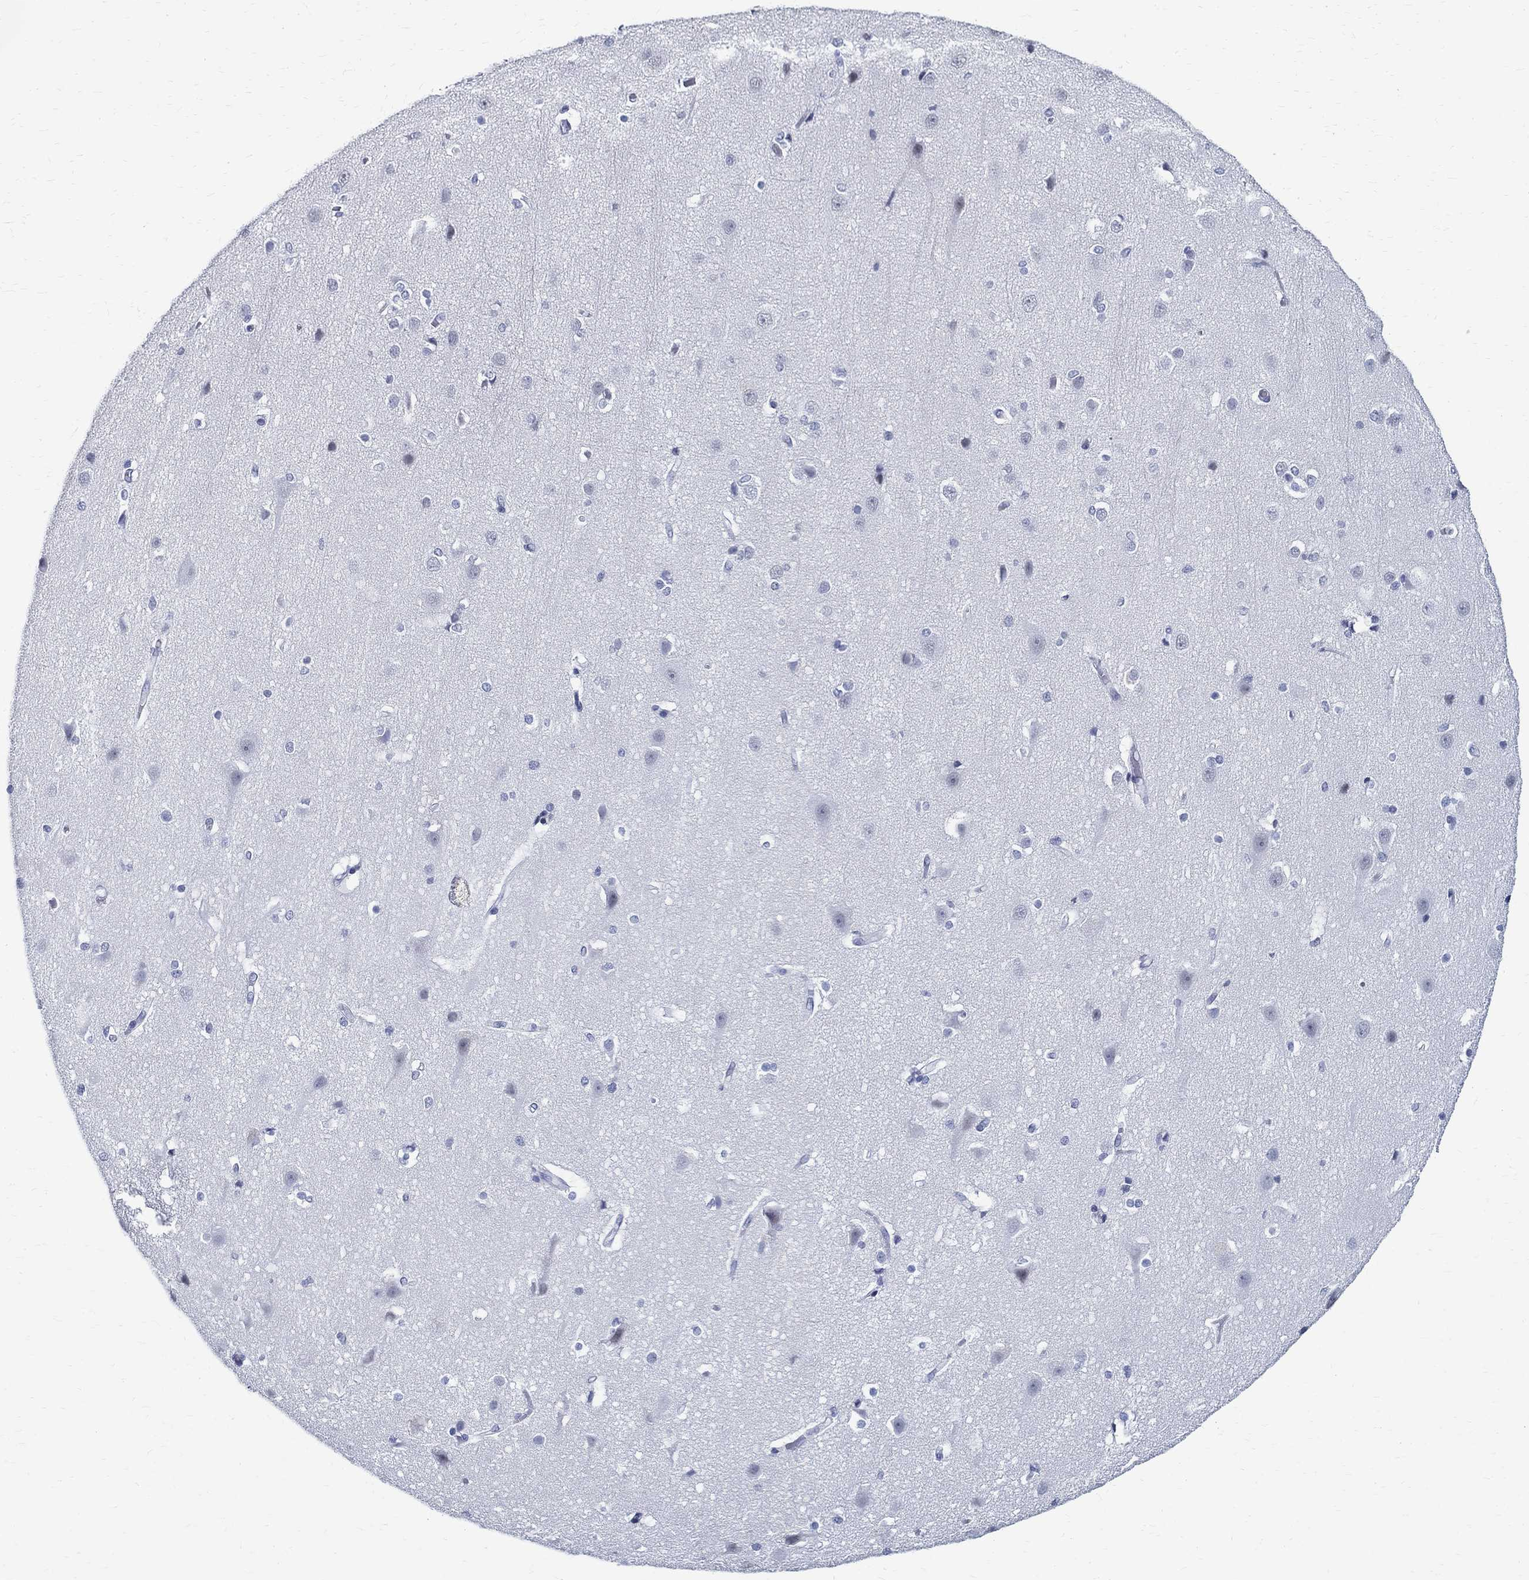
{"staining": {"intensity": "negative", "quantity": "none", "location": "none"}, "tissue": "cerebral cortex", "cell_type": "Endothelial cells", "image_type": "normal", "snomed": [{"axis": "morphology", "description": "Normal tissue, NOS"}, {"axis": "topography", "description": "Cerebral cortex"}], "caption": "DAB (3,3'-diaminobenzidine) immunohistochemical staining of benign human cerebral cortex shows no significant staining in endothelial cells.", "gene": "BSPRY", "patient": {"sex": "male", "age": 37}}